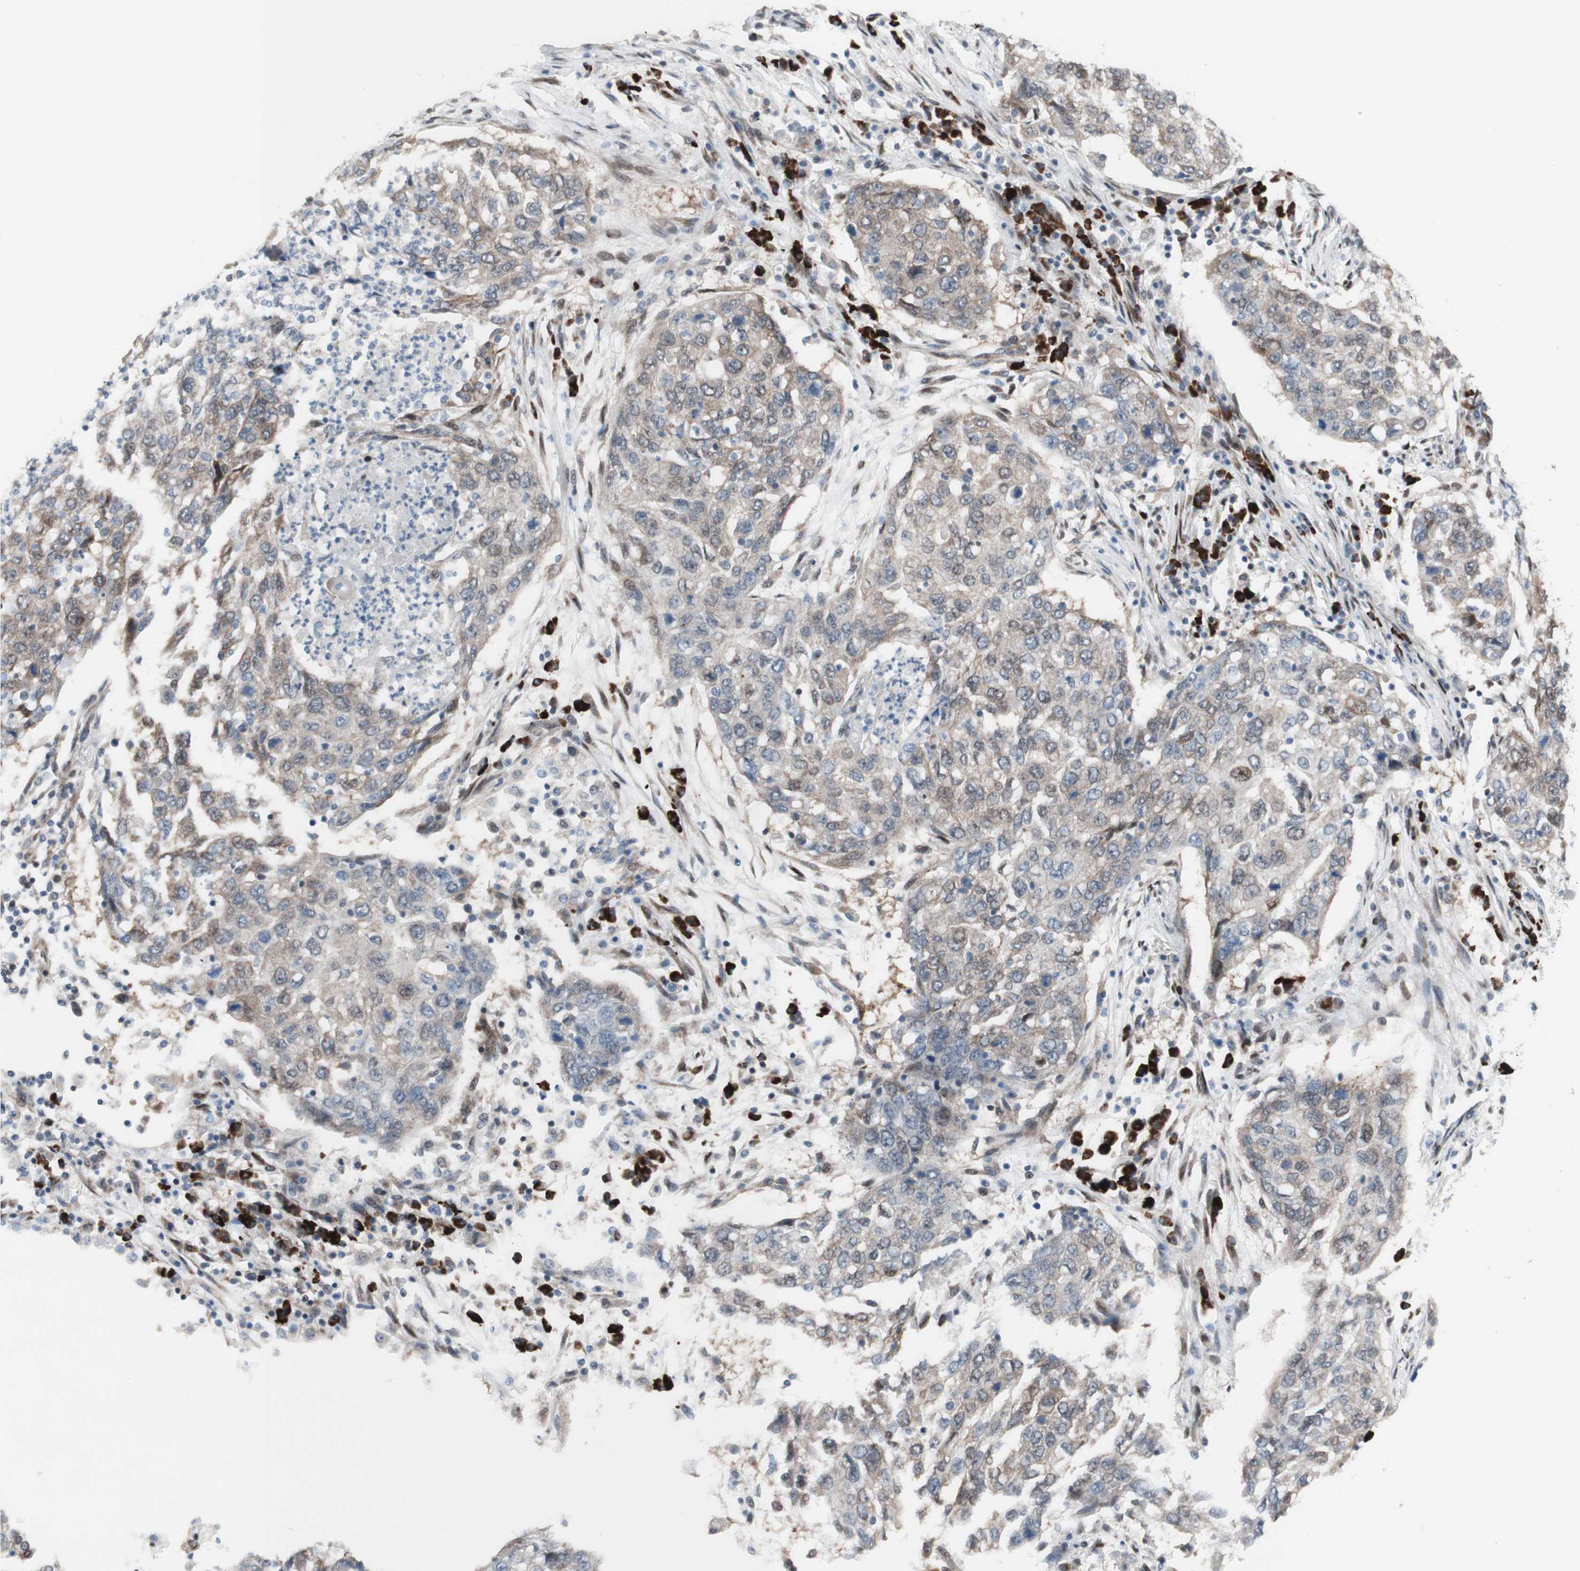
{"staining": {"intensity": "weak", "quantity": ">75%", "location": "cytoplasmic/membranous"}, "tissue": "lung cancer", "cell_type": "Tumor cells", "image_type": "cancer", "snomed": [{"axis": "morphology", "description": "Squamous cell carcinoma, NOS"}, {"axis": "topography", "description": "Lung"}], "caption": "About >75% of tumor cells in human lung cancer (squamous cell carcinoma) display weak cytoplasmic/membranous protein expression as visualized by brown immunohistochemical staining.", "gene": "PHTF2", "patient": {"sex": "female", "age": 63}}